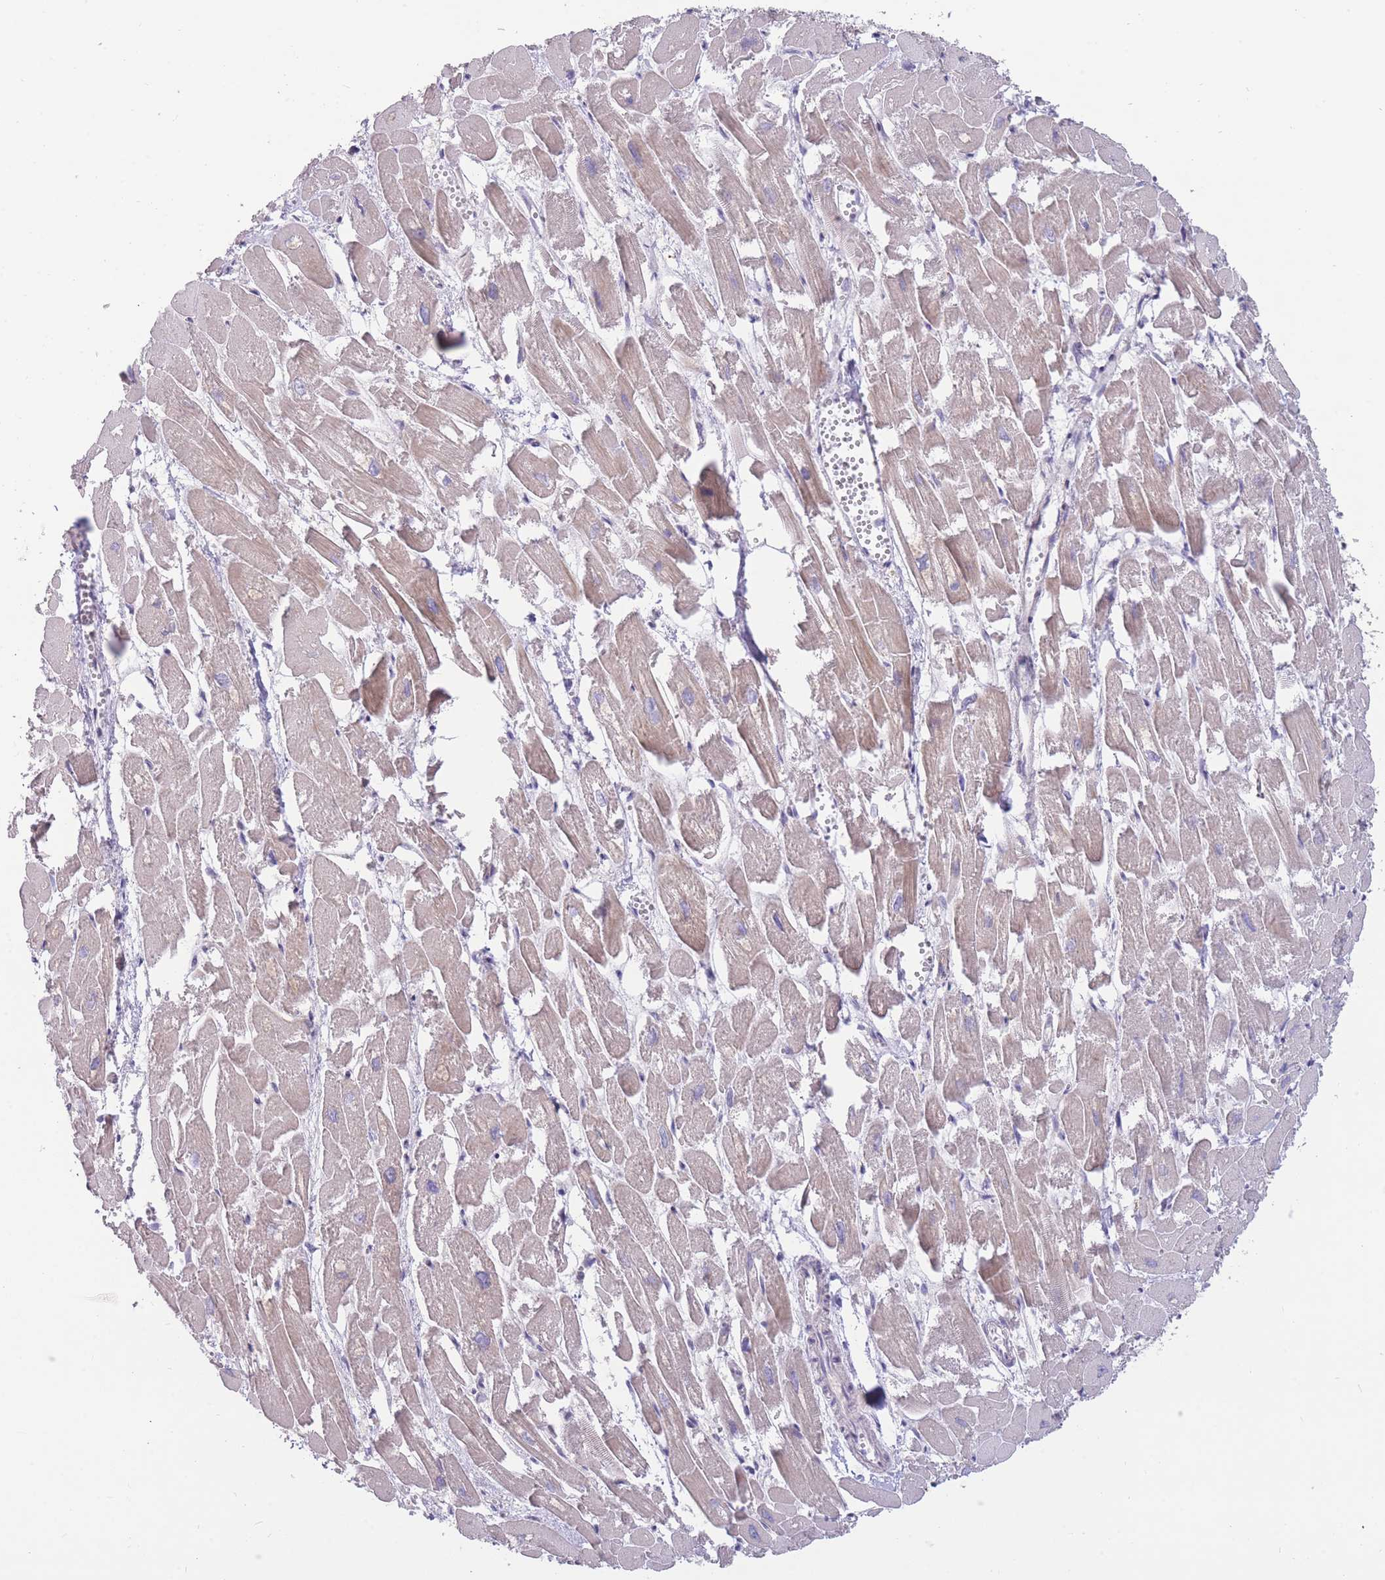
{"staining": {"intensity": "moderate", "quantity": "25%-75%", "location": "cytoplasmic/membranous"}, "tissue": "heart muscle", "cell_type": "Cardiomyocytes", "image_type": "normal", "snomed": [{"axis": "morphology", "description": "Normal tissue, NOS"}, {"axis": "topography", "description": "Heart"}], "caption": "Heart muscle stained with immunohistochemistry shows moderate cytoplasmic/membranous expression in about 25%-75% of cardiomyocytes. (DAB = brown stain, brightfield microscopy at high magnification).", "gene": "TRAPPC5", "patient": {"sex": "male", "age": 54}}